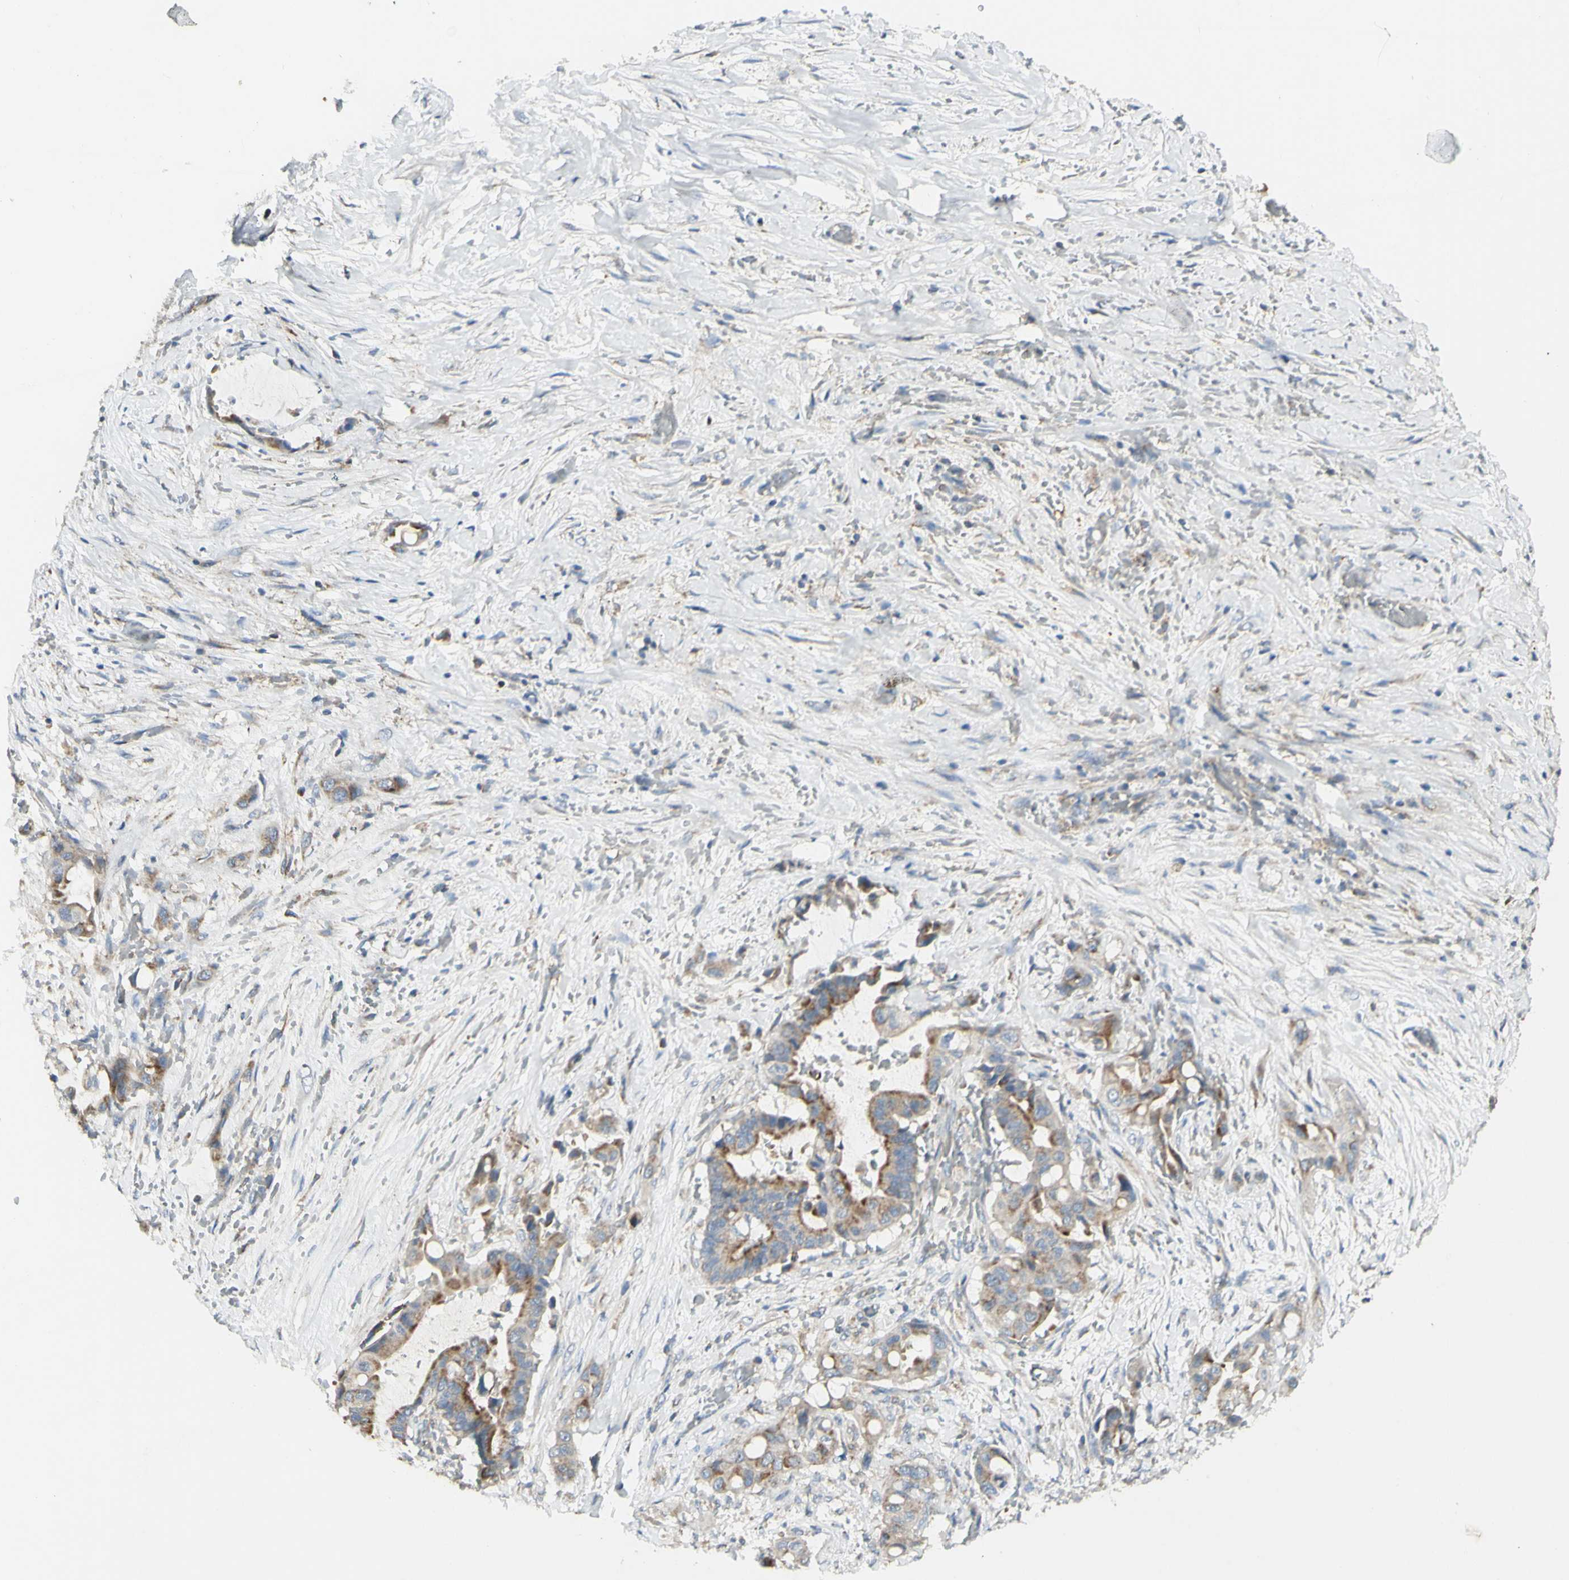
{"staining": {"intensity": "moderate", "quantity": "25%-75%", "location": "cytoplasmic/membranous"}, "tissue": "liver cancer", "cell_type": "Tumor cells", "image_type": "cancer", "snomed": [{"axis": "morphology", "description": "Cholangiocarcinoma"}, {"axis": "topography", "description": "Liver"}], "caption": "DAB (3,3'-diaminobenzidine) immunohistochemical staining of liver cholangiocarcinoma shows moderate cytoplasmic/membranous protein expression in about 25%-75% of tumor cells.", "gene": "CNTNAP1", "patient": {"sex": "female", "age": 61}}